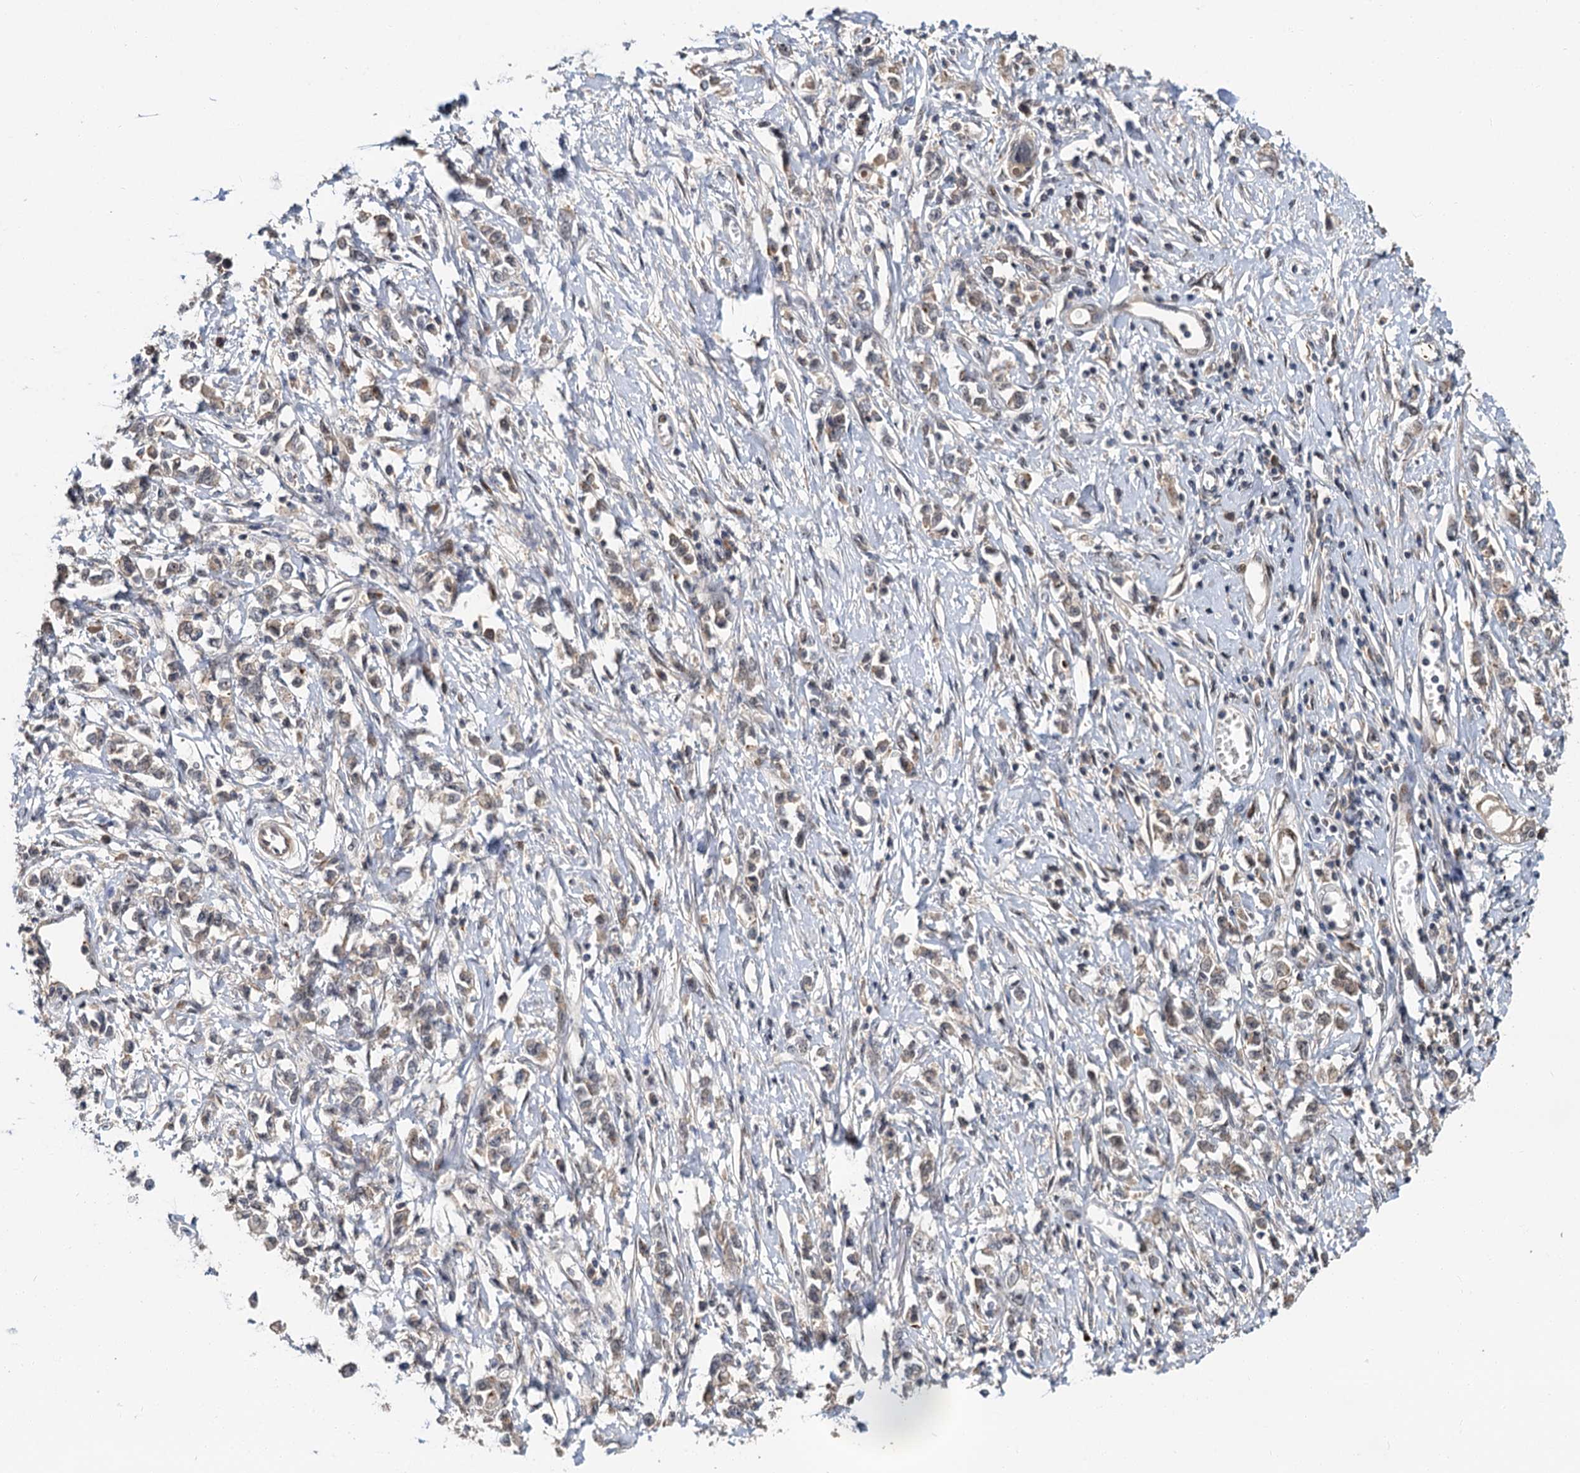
{"staining": {"intensity": "negative", "quantity": "none", "location": "none"}, "tissue": "stomach cancer", "cell_type": "Tumor cells", "image_type": "cancer", "snomed": [{"axis": "morphology", "description": "Adenocarcinoma, NOS"}, {"axis": "topography", "description": "Stomach"}], "caption": "Image shows no significant protein expression in tumor cells of stomach cancer.", "gene": "MBD6", "patient": {"sex": "female", "age": 76}}